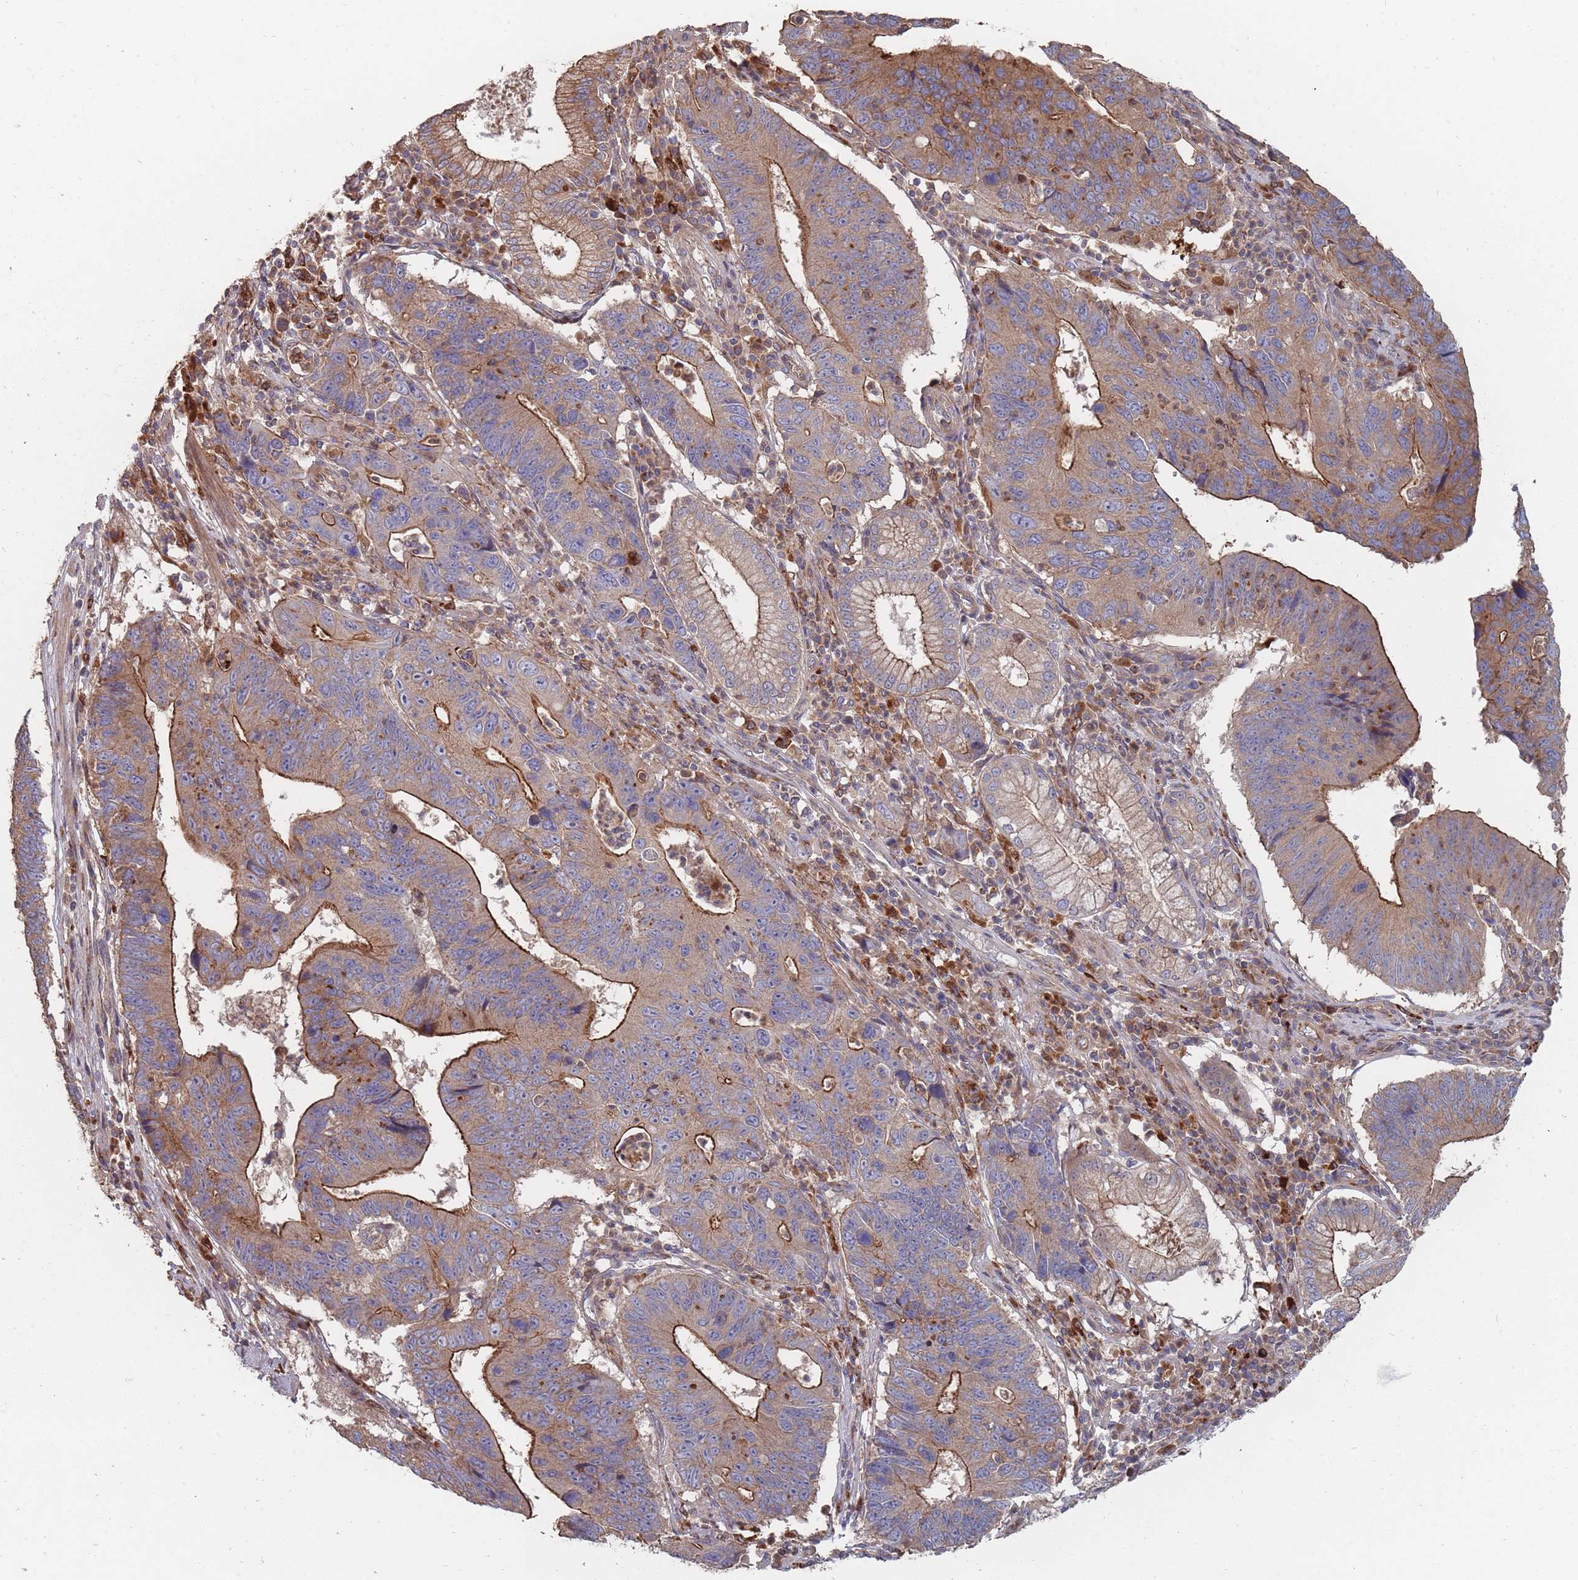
{"staining": {"intensity": "moderate", "quantity": ">75%", "location": "cytoplasmic/membranous"}, "tissue": "stomach cancer", "cell_type": "Tumor cells", "image_type": "cancer", "snomed": [{"axis": "morphology", "description": "Adenocarcinoma, NOS"}, {"axis": "topography", "description": "Stomach"}], "caption": "Adenocarcinoma (stomach) stained with a brown dye reveals moderate cytoplasmic/membranous positive expression in about >75% of tumor cells.", "gene": "THSD7B", "patient": {"sex": "male", "age": 59}}